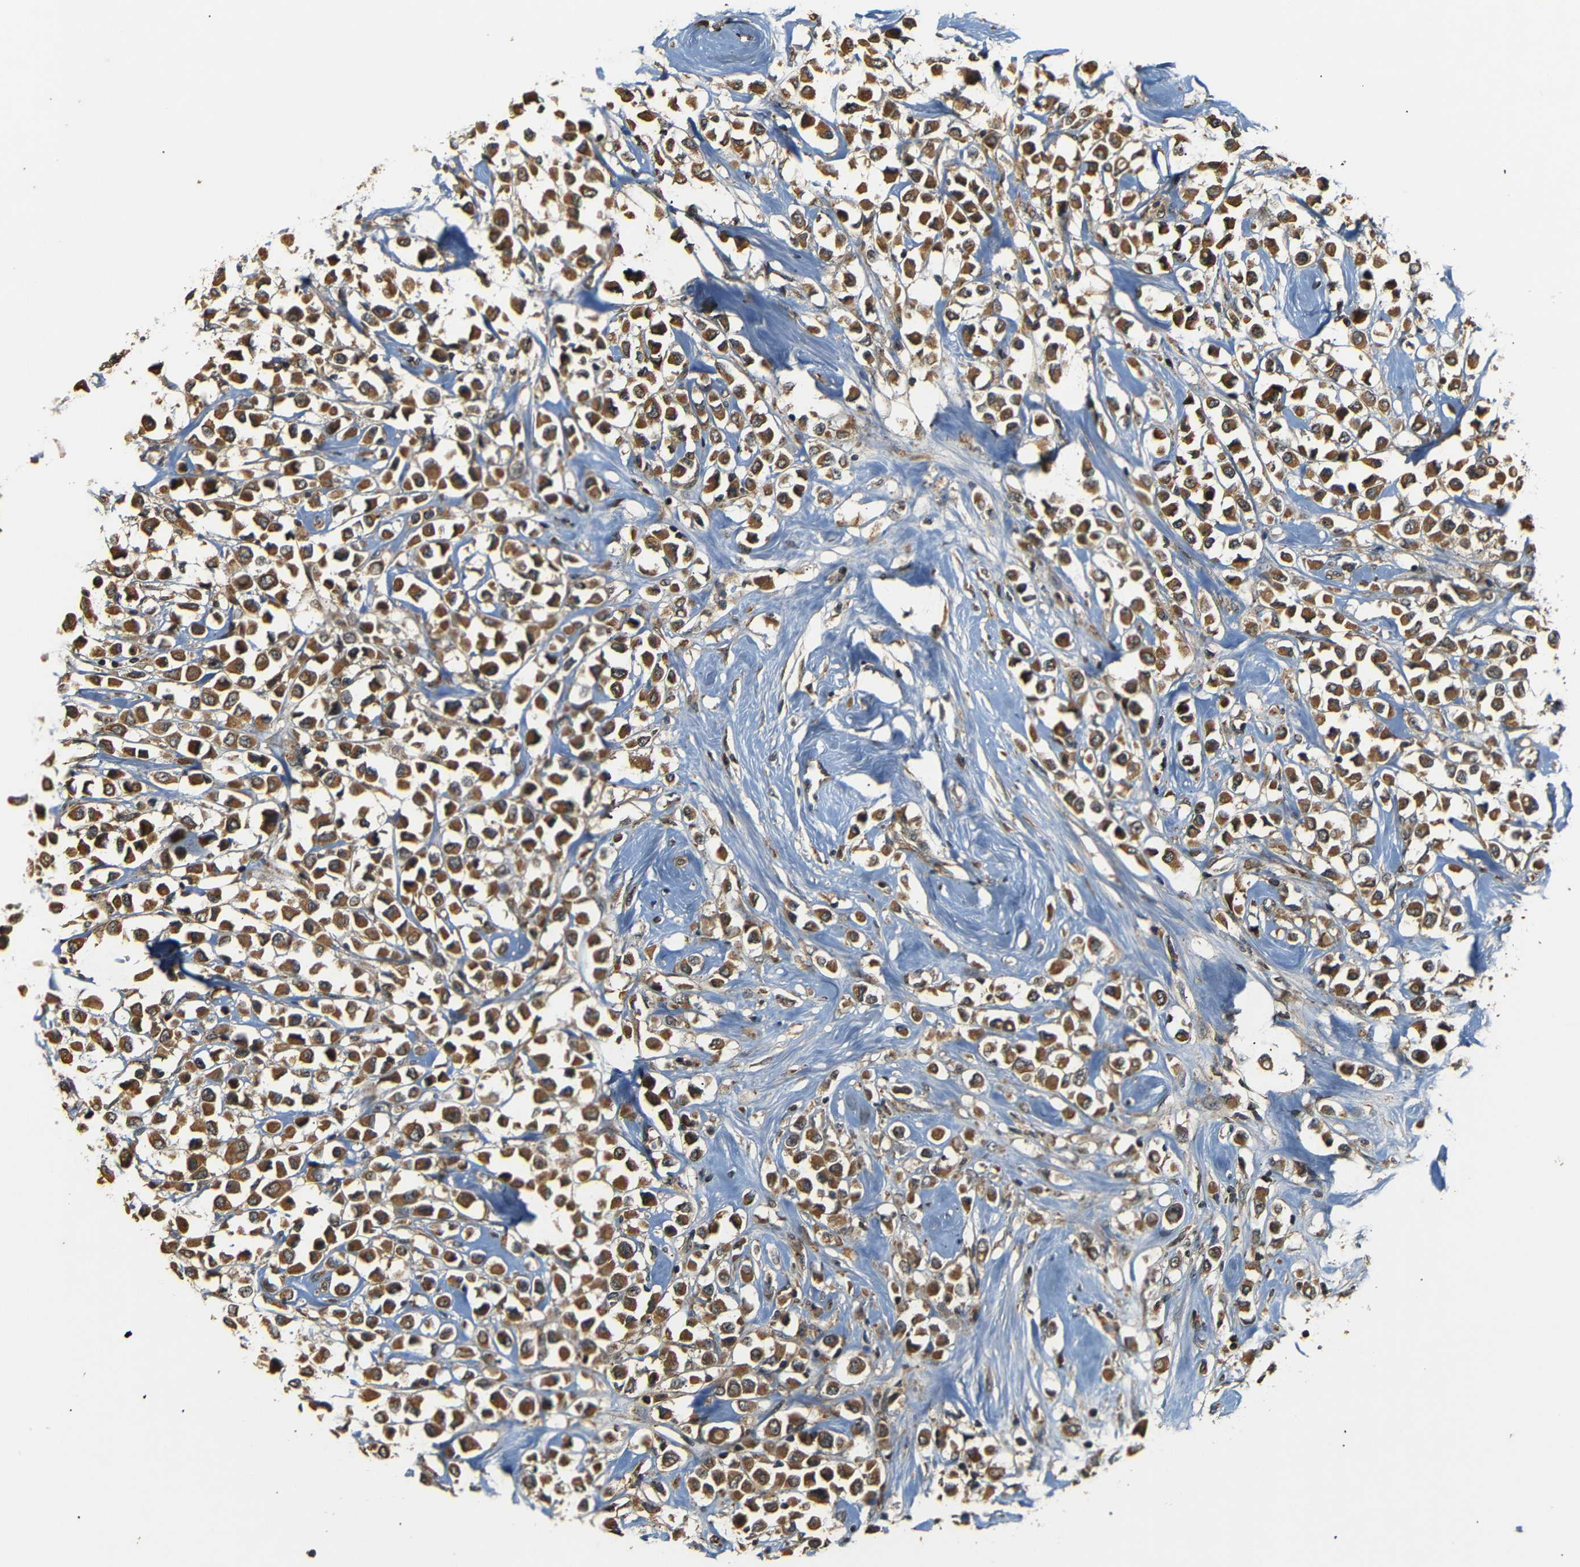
{"staining": {"intensity": "moderate", "quantity": ">75%", "location": "cytoplasmic/membranous"}, "tissue": "breast cancer", "cell_type": "Tumor cells", "image_type": "cancer", "snomed": [{"axis": "morphology", "description": "Duct carcinoma"}, {"axis": "topography", "description": "Breast"}], "caption": "Breast cancer (invasive ductal carcinoma) stained with DAB (3,3'-diaminobenzidine) IHC reveals medium levels of moderate cytoplasmic/membranous expression in about >75% of tumor cells.", "gene": "TANK", "patient": {"sex": "female", "age": 61}}